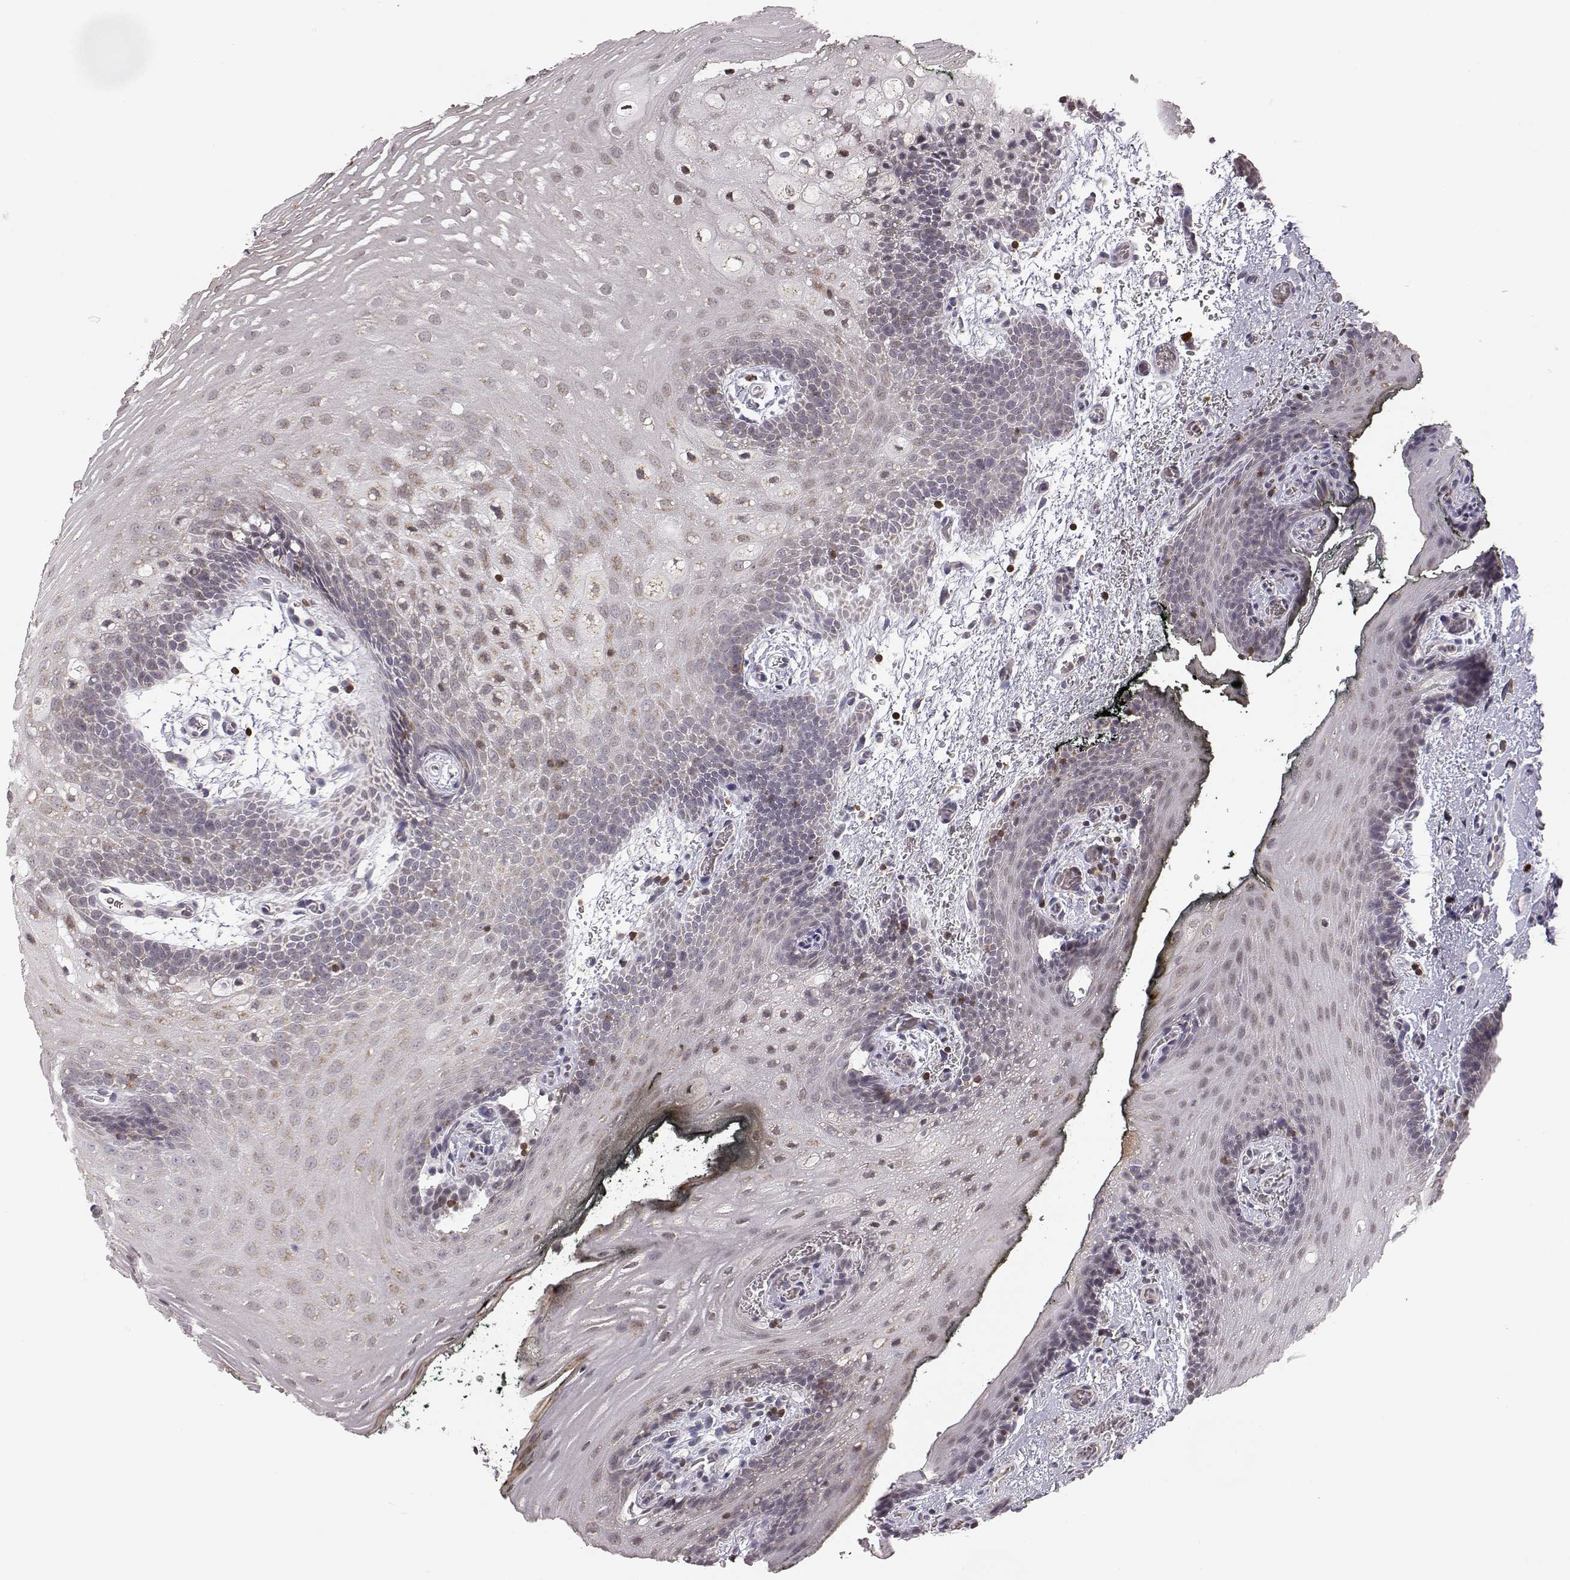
{"staining": {"intensity": "weak", "quantity": "25%-75%", "location": "cytoplasmic/membranous"}, "tissue": "oral mucosa", "cell_type": "Squamous epithelial cells", "image_type": "normal", "snomed": [{"axis": "morphology", "description": "Normal tissue, NOS"}, {"axis": "topography", "description": "Oral tissue"}, {"axis": "topography", "description": "Head-Neck"}], "caption": "Approximately 25%-75% of squamous epithelial cells in normal human oral mucosa demonstrate weak cytoplasmic/membranous protein positivity as visualized by brown immunohistochemical staining.", "gene": "GRAP2", "patient": {"sex": "male", "age": 65}}